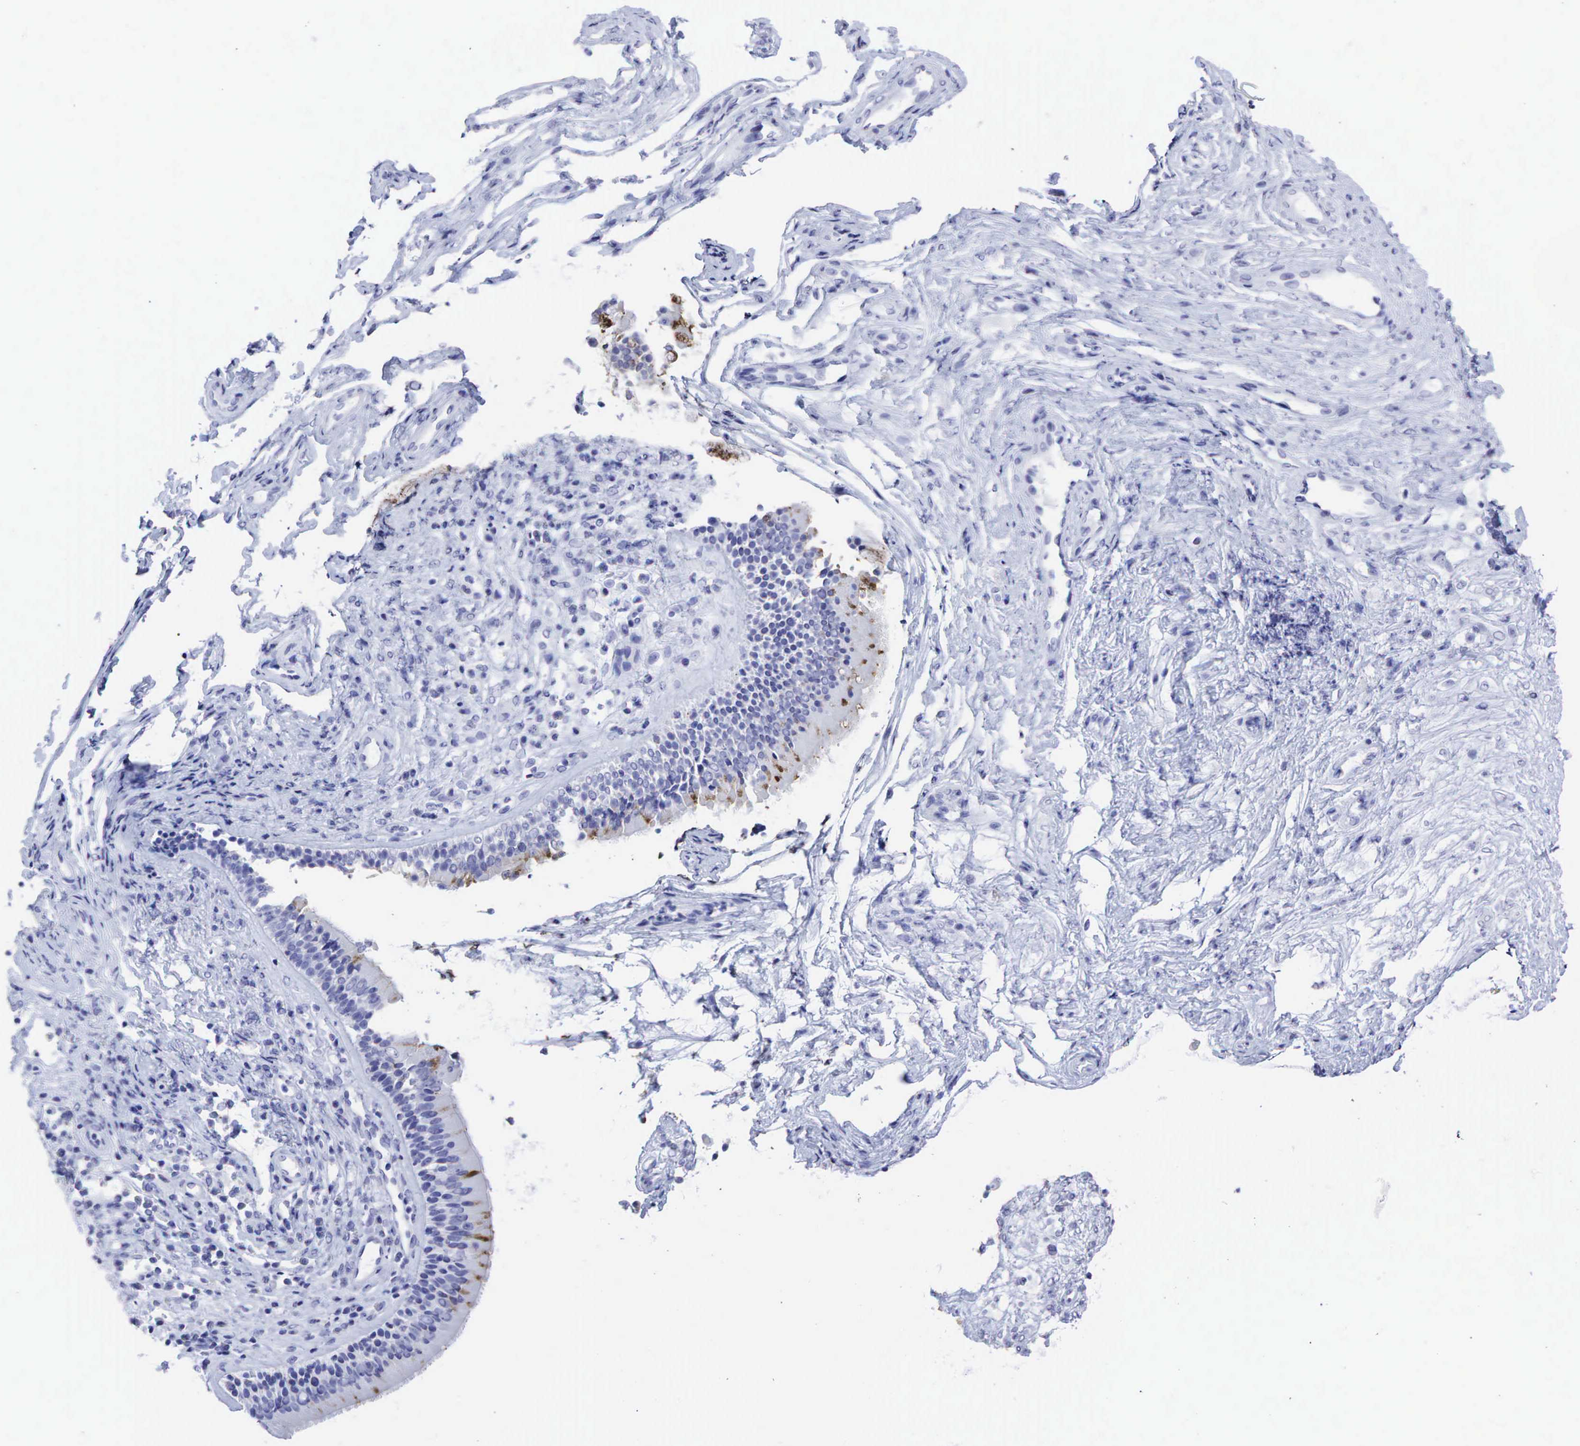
{"staining": {"intensity": "moderate", "quantity": "<25%", "location": "cytoplasmic/membranous"}, "tissue": "nasopharynx", "cell_type": "Respiratory epithelial cells", "image_type": "normal", "snomed": [{"axis": "morphology", "description": "Normal tissue, NOS"}, {"axis": "topography", "description": "Nasopharynx"}], "caption": "Nasopharynx stained with a brown dye displays moderate cytoplasmic/membranous positive expression in about <25% of respiratory epithelial cells.", "gene": "CEACAM5", "patient": {"sex": "male", "age": 63}}